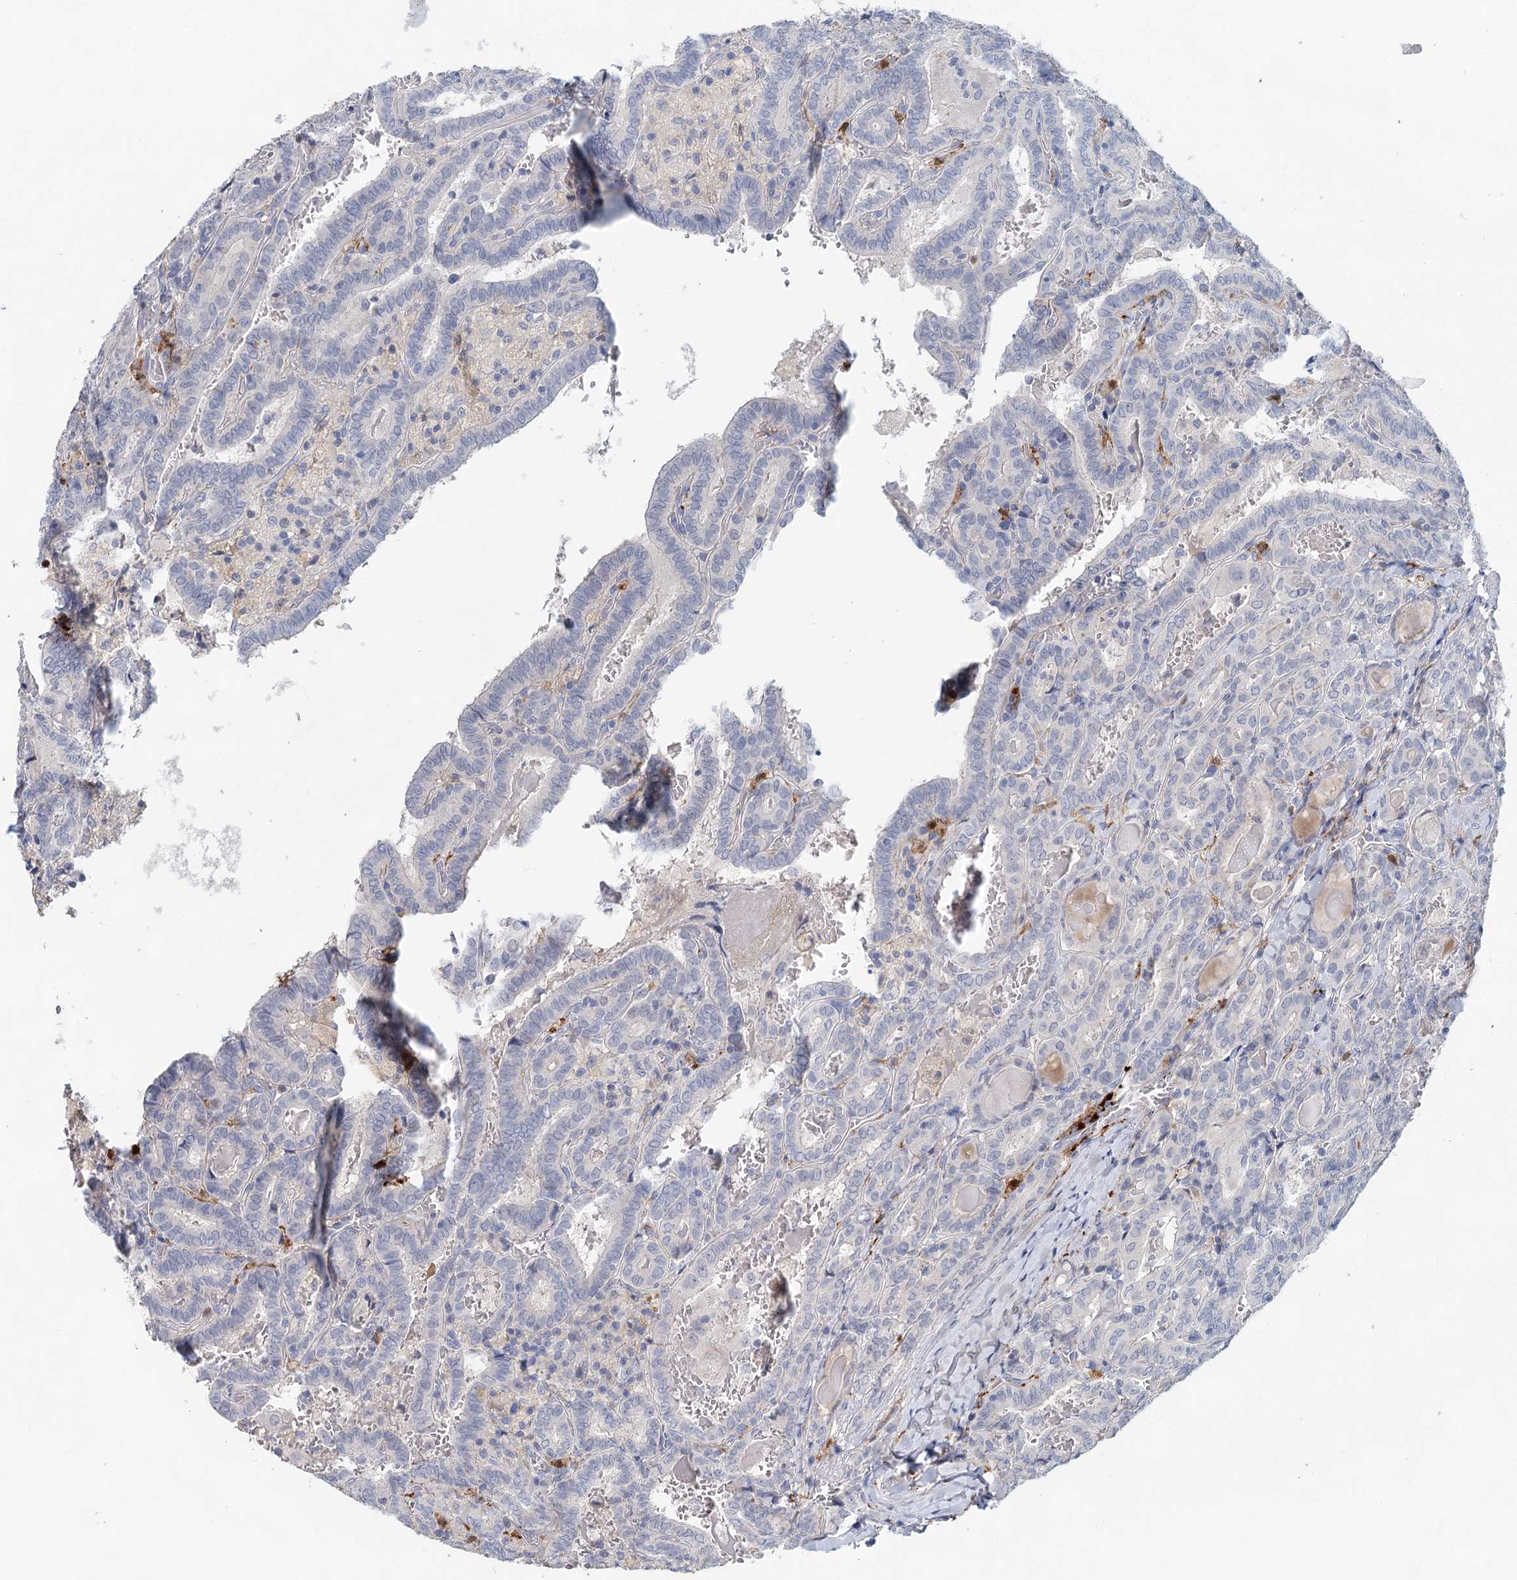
{"staining": {"intensity": "negative", "quantity": "none", "location": "none"}, "tissue": "thyroid cancer", "cell_type": "Tumor cells", "image_type": "cancer", "snomed": [{"axis": "morphology", "description": "Papillary adenocarcinoma, NOS"}, {"axis": "topography", "description": "Thyroid gland"}], "caption": "This is an immunohistochemistry photomicrograph of papillary adenocarcinoma (thyroid). There is no staining in tumor cells.", "gene": "SLC19A3", "patient": {"sex": "female", "age": 72}}